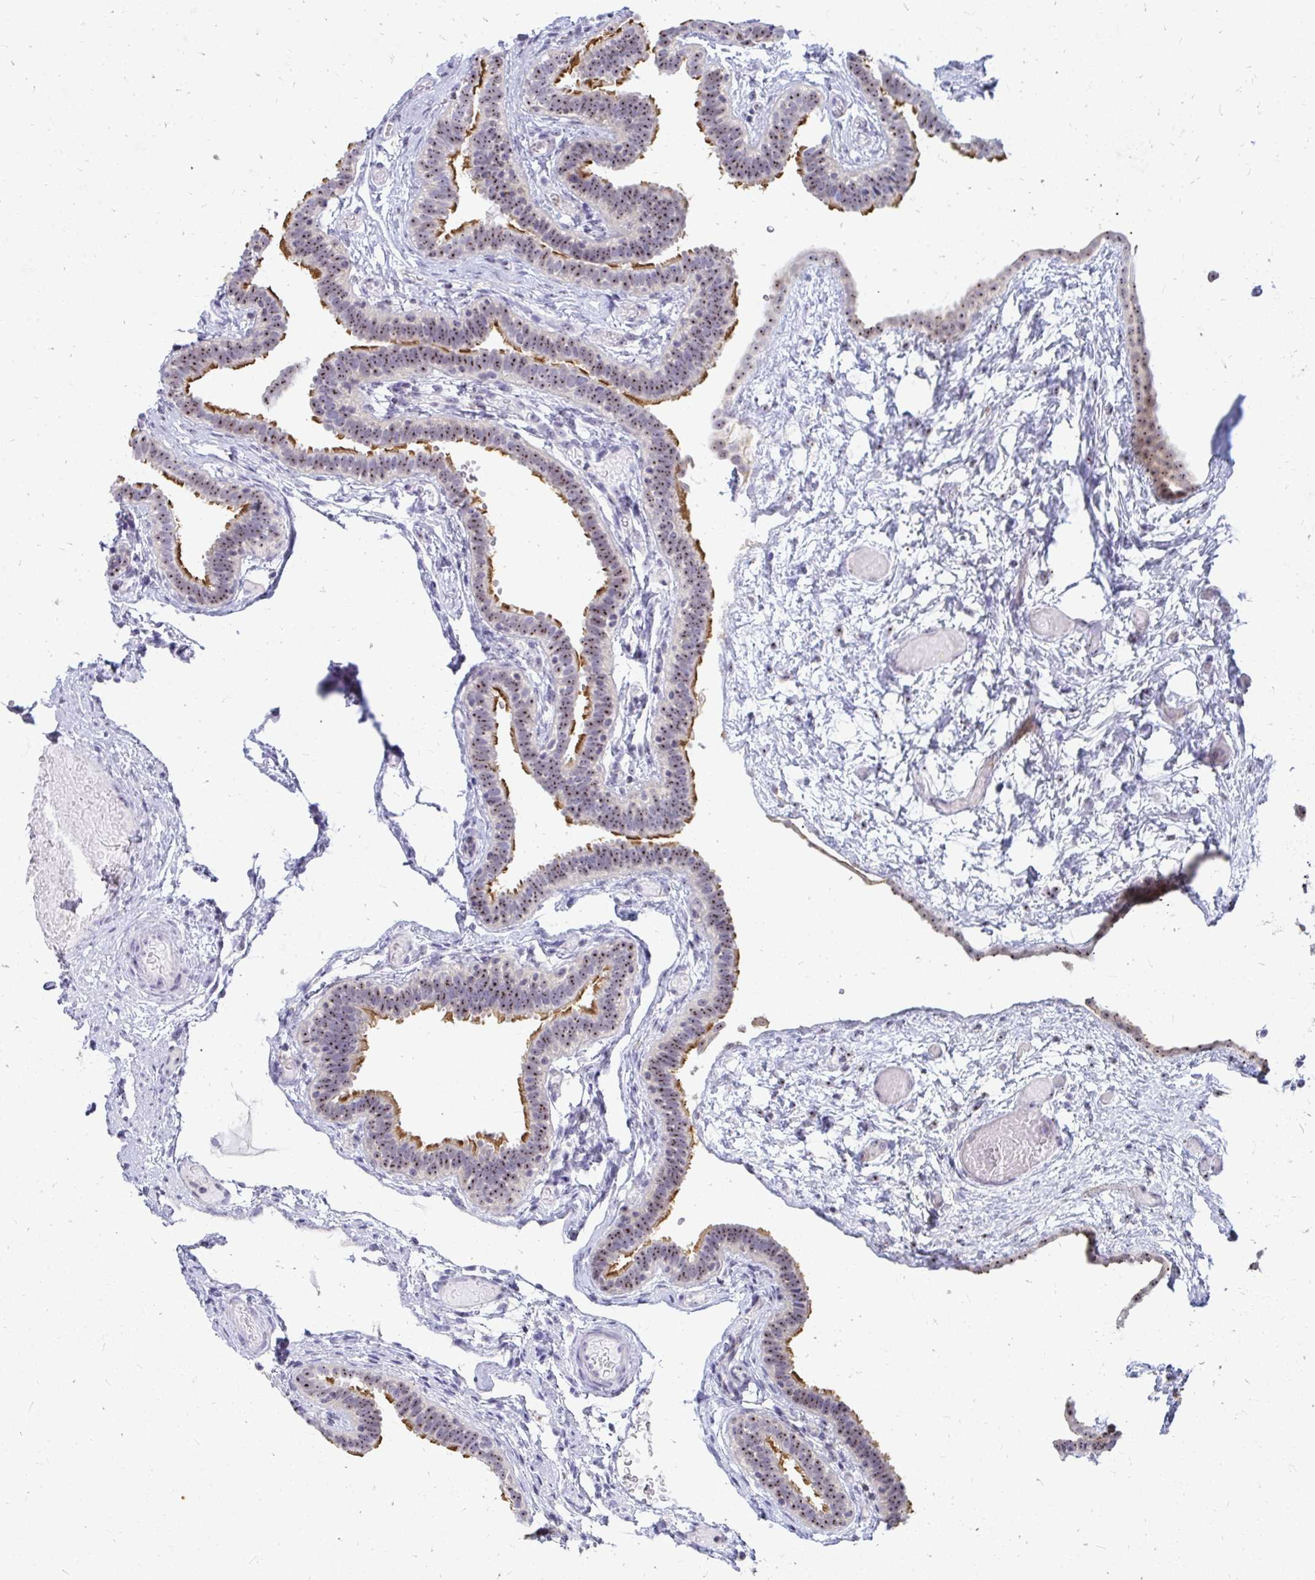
{"staining": {"intensity": "moderate", "quantity": ">75%", "location": "cytoplasmic/membranous,nuclear"}, "tissue": "fallopian tube", "cell_type": "Glandular cells", "image_type": "normal", "snomed": [{"axis": "morphology", "description": "Normal tissue, NOS"}, {"axis": "topography", "description": "Fallopian tube"}], "caption": "Protein staining by immunohistochemistry (IHC) displays moderate cytoplasmic/membranous,nuclear staining in about >75% of glandular cells in normal fallopian tube.", "gene": "FAM9A", "patient": {"sex": "female", "age": 37}}